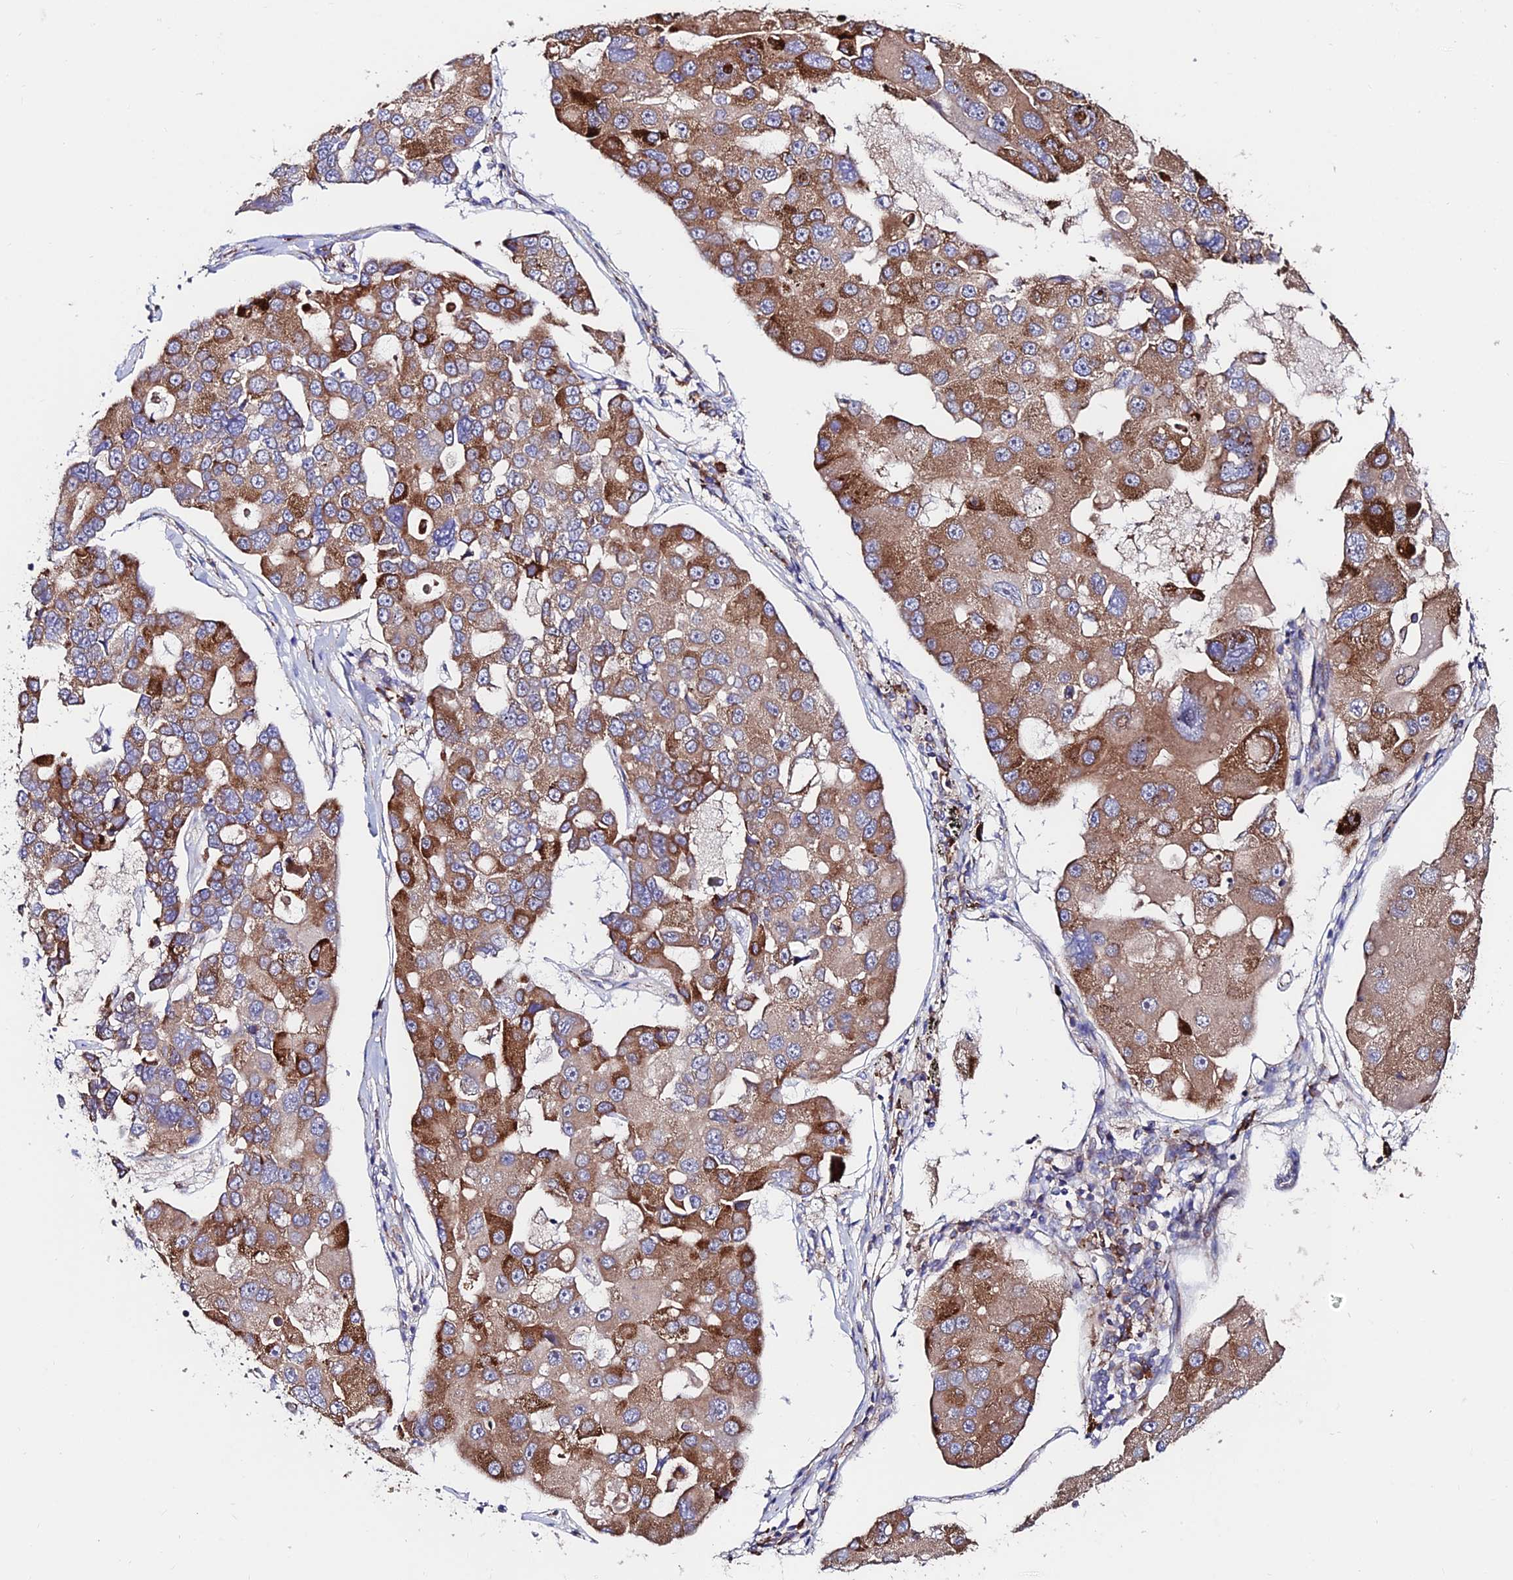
{"staining": {"intensity": "strong", "quantity": ">75%", "location": "cytoplasmic/membranous"}, "tissue": "lung cancer", "cell_type": "Tumor cells", "image_type": "cancer", "snomed": [{"axis": "morphology", "description": "Adenocarcinoma, NOS"}, {"axis": "topography", "description": "Lung"}], "caption": "Immunohistochemistry (IHC) of lung cancer (adenocarcinoma) exhibits high levels of strong cytoplasmic/membranous positivity in about >75% of tumor cells. The protein is shown in brown color, while the nuclei are stained blue.", "gene": "EIF3K", "patient": {"sex": "female", "age": 54}}